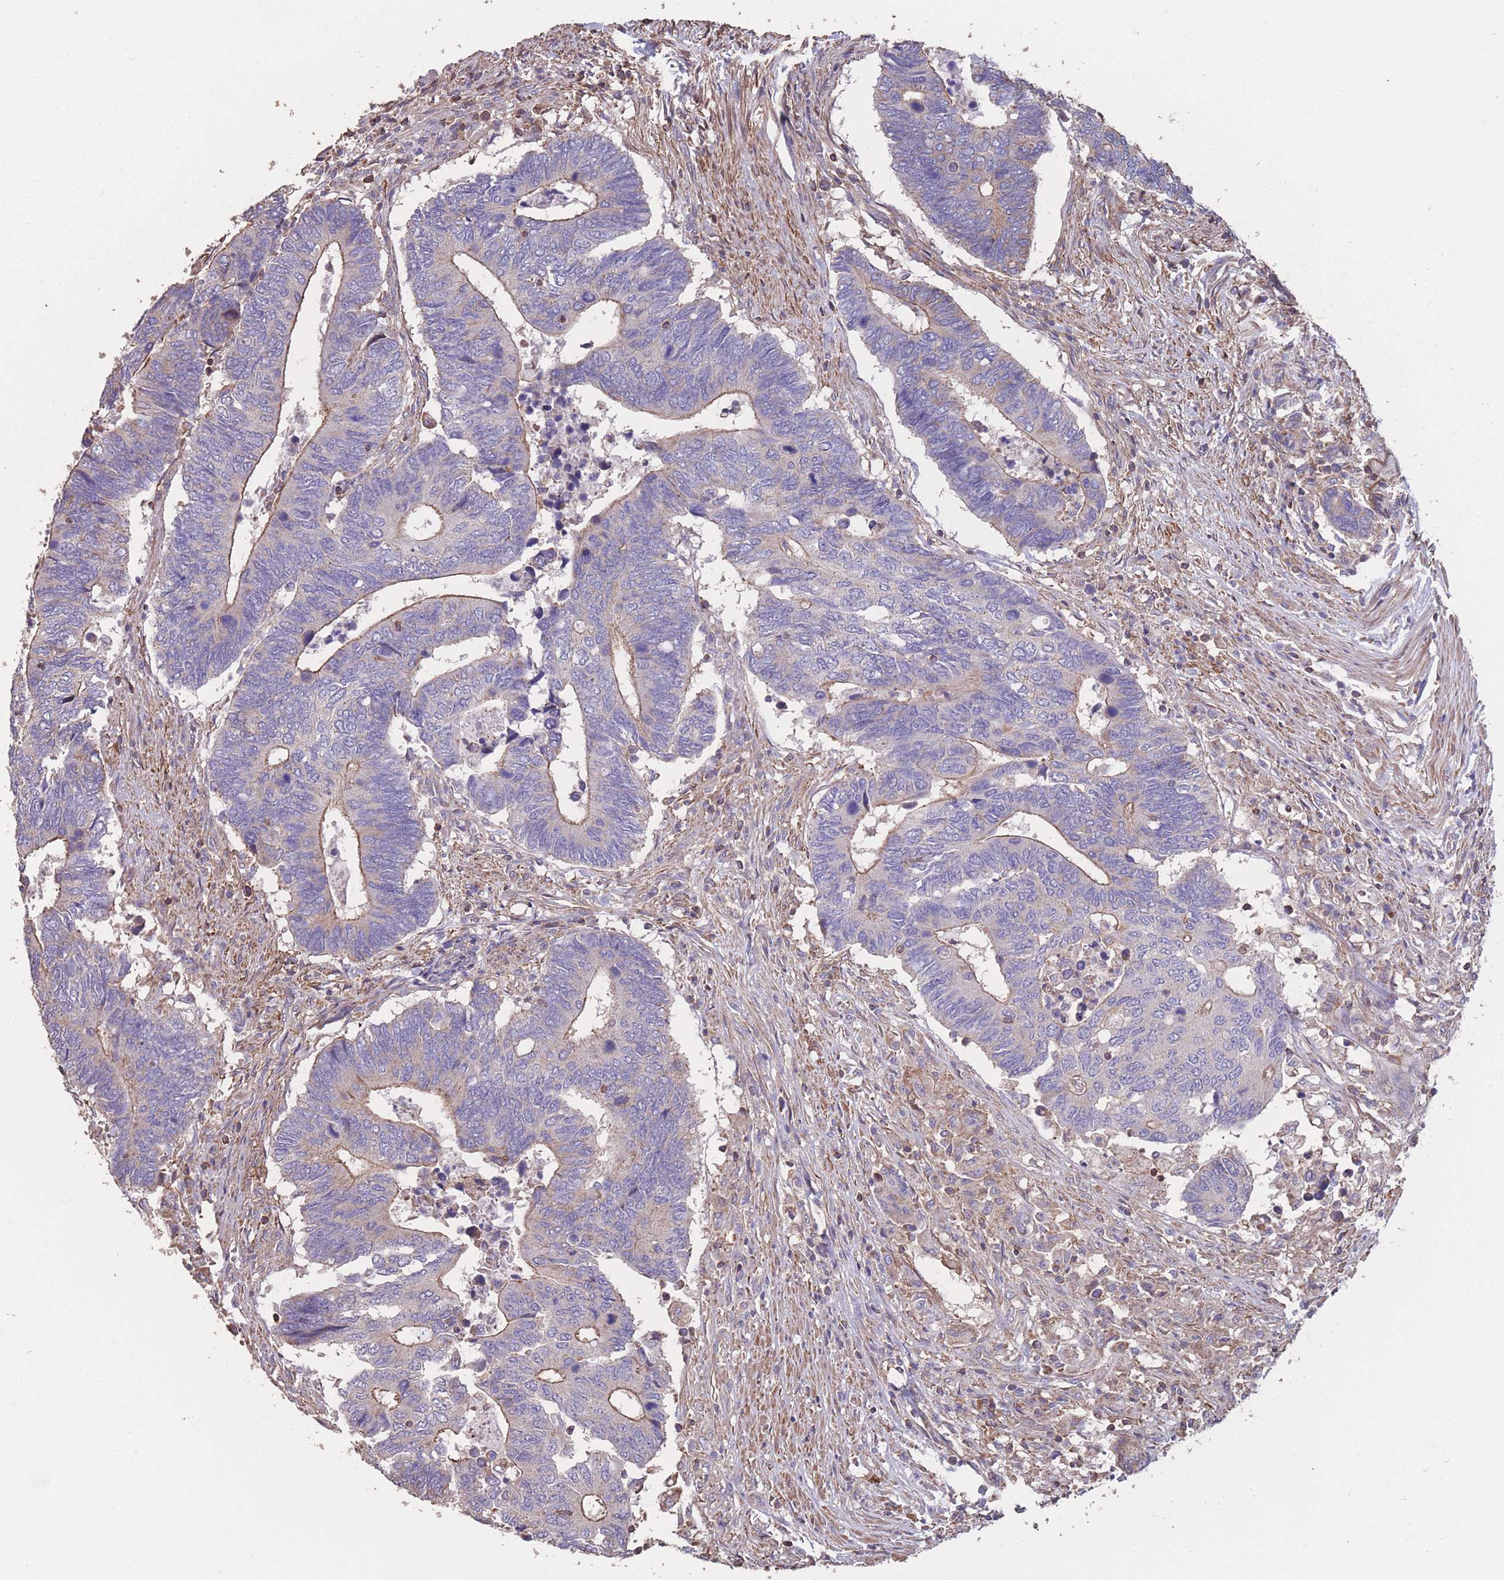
{"staining": {"intensity": "negative", "quantity": "none", "location": "none"}, "tissue": "colorectal cancer", "cell_type": "Tumor cells", "image_type": "cancer", "snomed": [{"axis": "morphology", "description": "Adenocarcinoma, NOS"}, {"axis": "topography", "description": "Colon"}], "caption": "Immunohistochemistry (IHC) image of colorectal cancer stained for a protein (brown), which displays no staining in tumor cells. The staining was performed using DAB (3,3'-diaminobenzidine) to visualize the protein expression in brown, while the nuclei were stained in blue with hematoxylin (Magnification: 20x).", "gene": "NUDT21", "patient": {"sex": "male", "age": 87}}